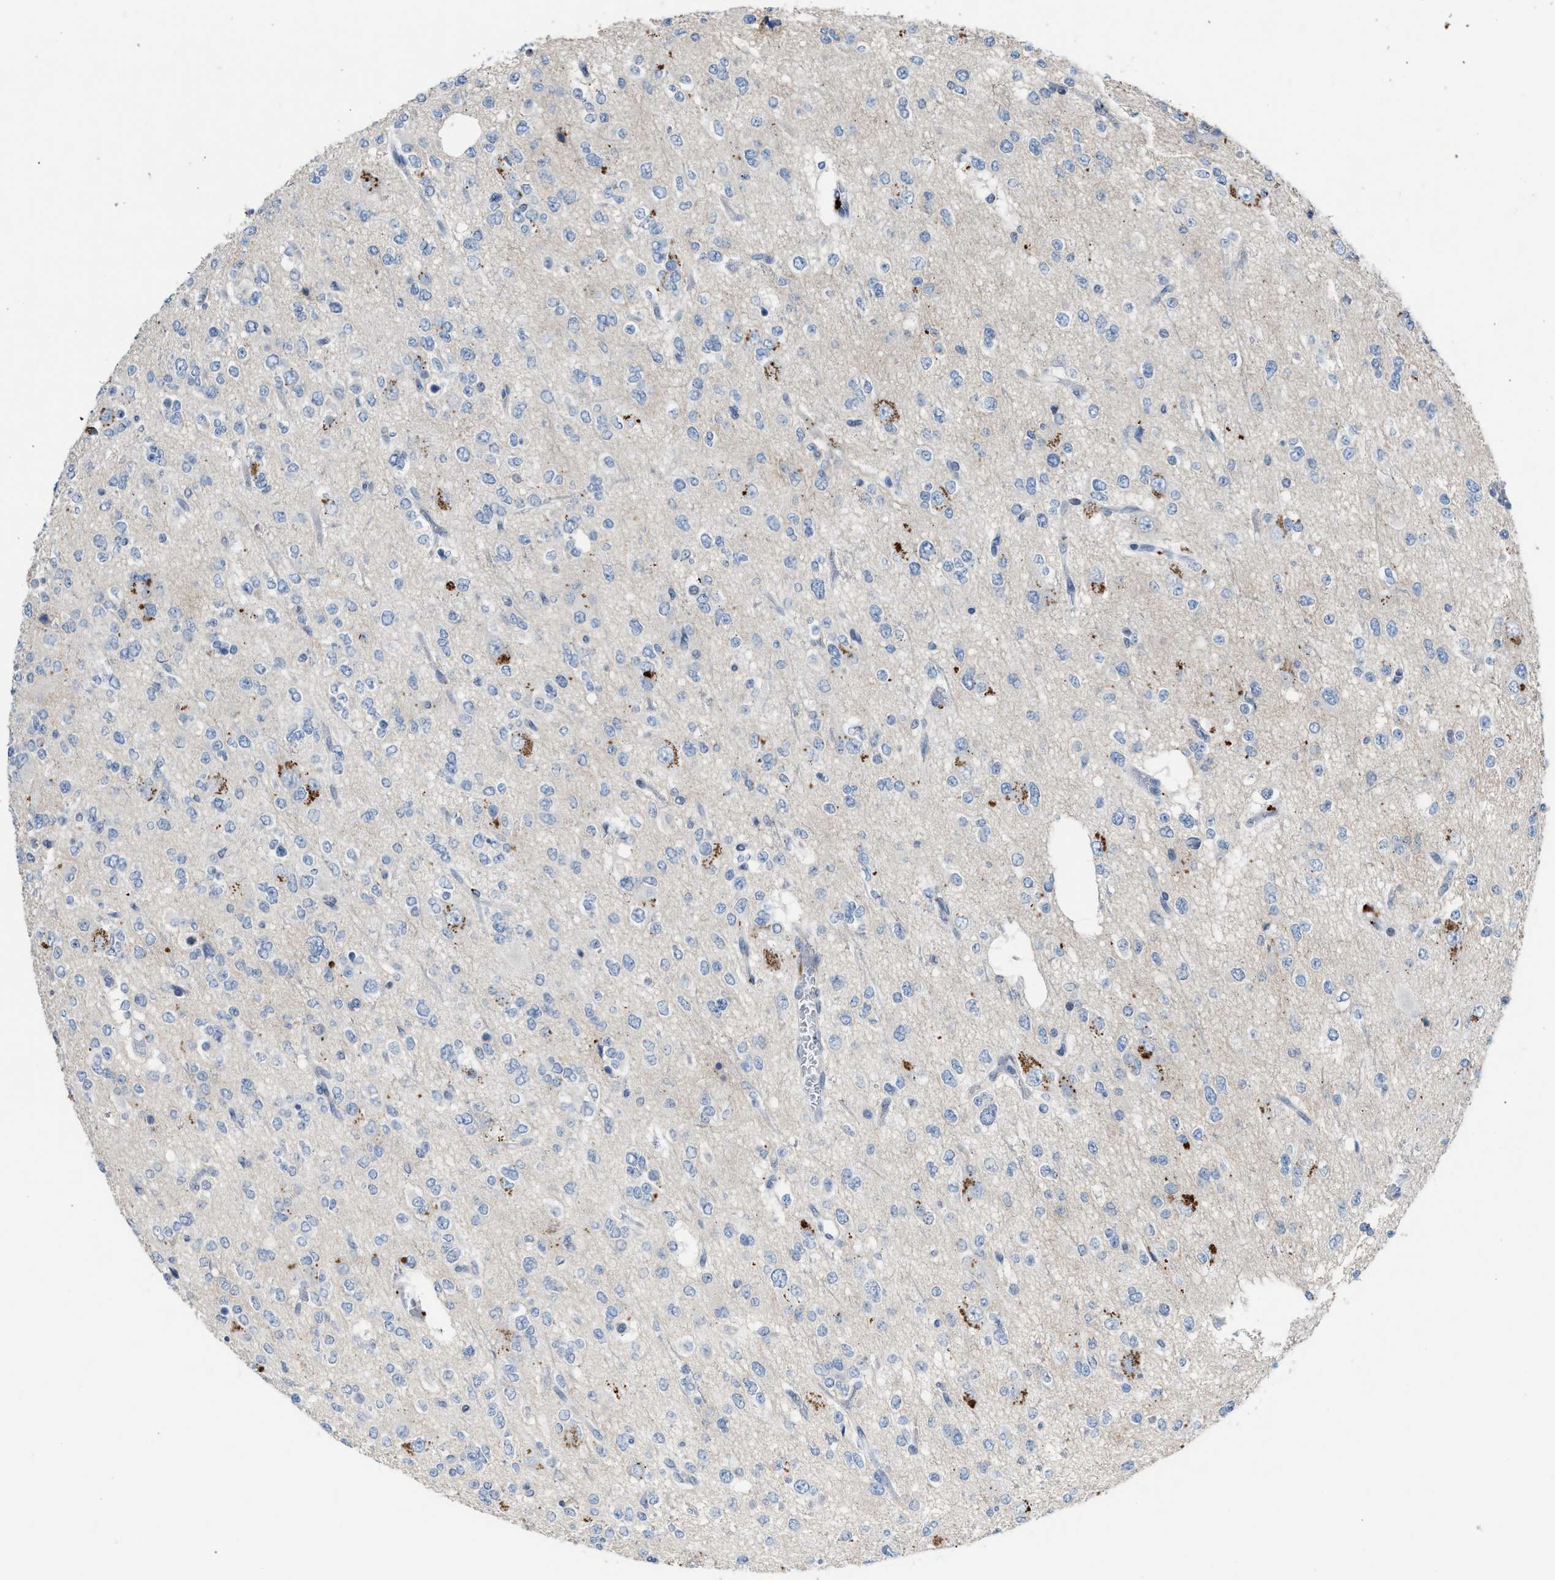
{"staining": {"intensity": "negative", "quantity": "none", "location": "none"}, "tissue": "glioma", "cell_type": "Tumor cells", "image_type": "cancer", "snomed": [{"axis": "morphology", "description": "Glioma, malignant, Low grade"}, {"axis": "topography", "description": "Brain"}], "caption": "High magnification brightfield microscopy of malignant glioma (low-grade) stained with DAB (3,3'-diaminobenzidine) (brown) and counterstained with hematoxylin (blue): tumor cells show no significant expression.", "gene": "SLC5A5", "patient": {"sex": "male", "age": 38}}